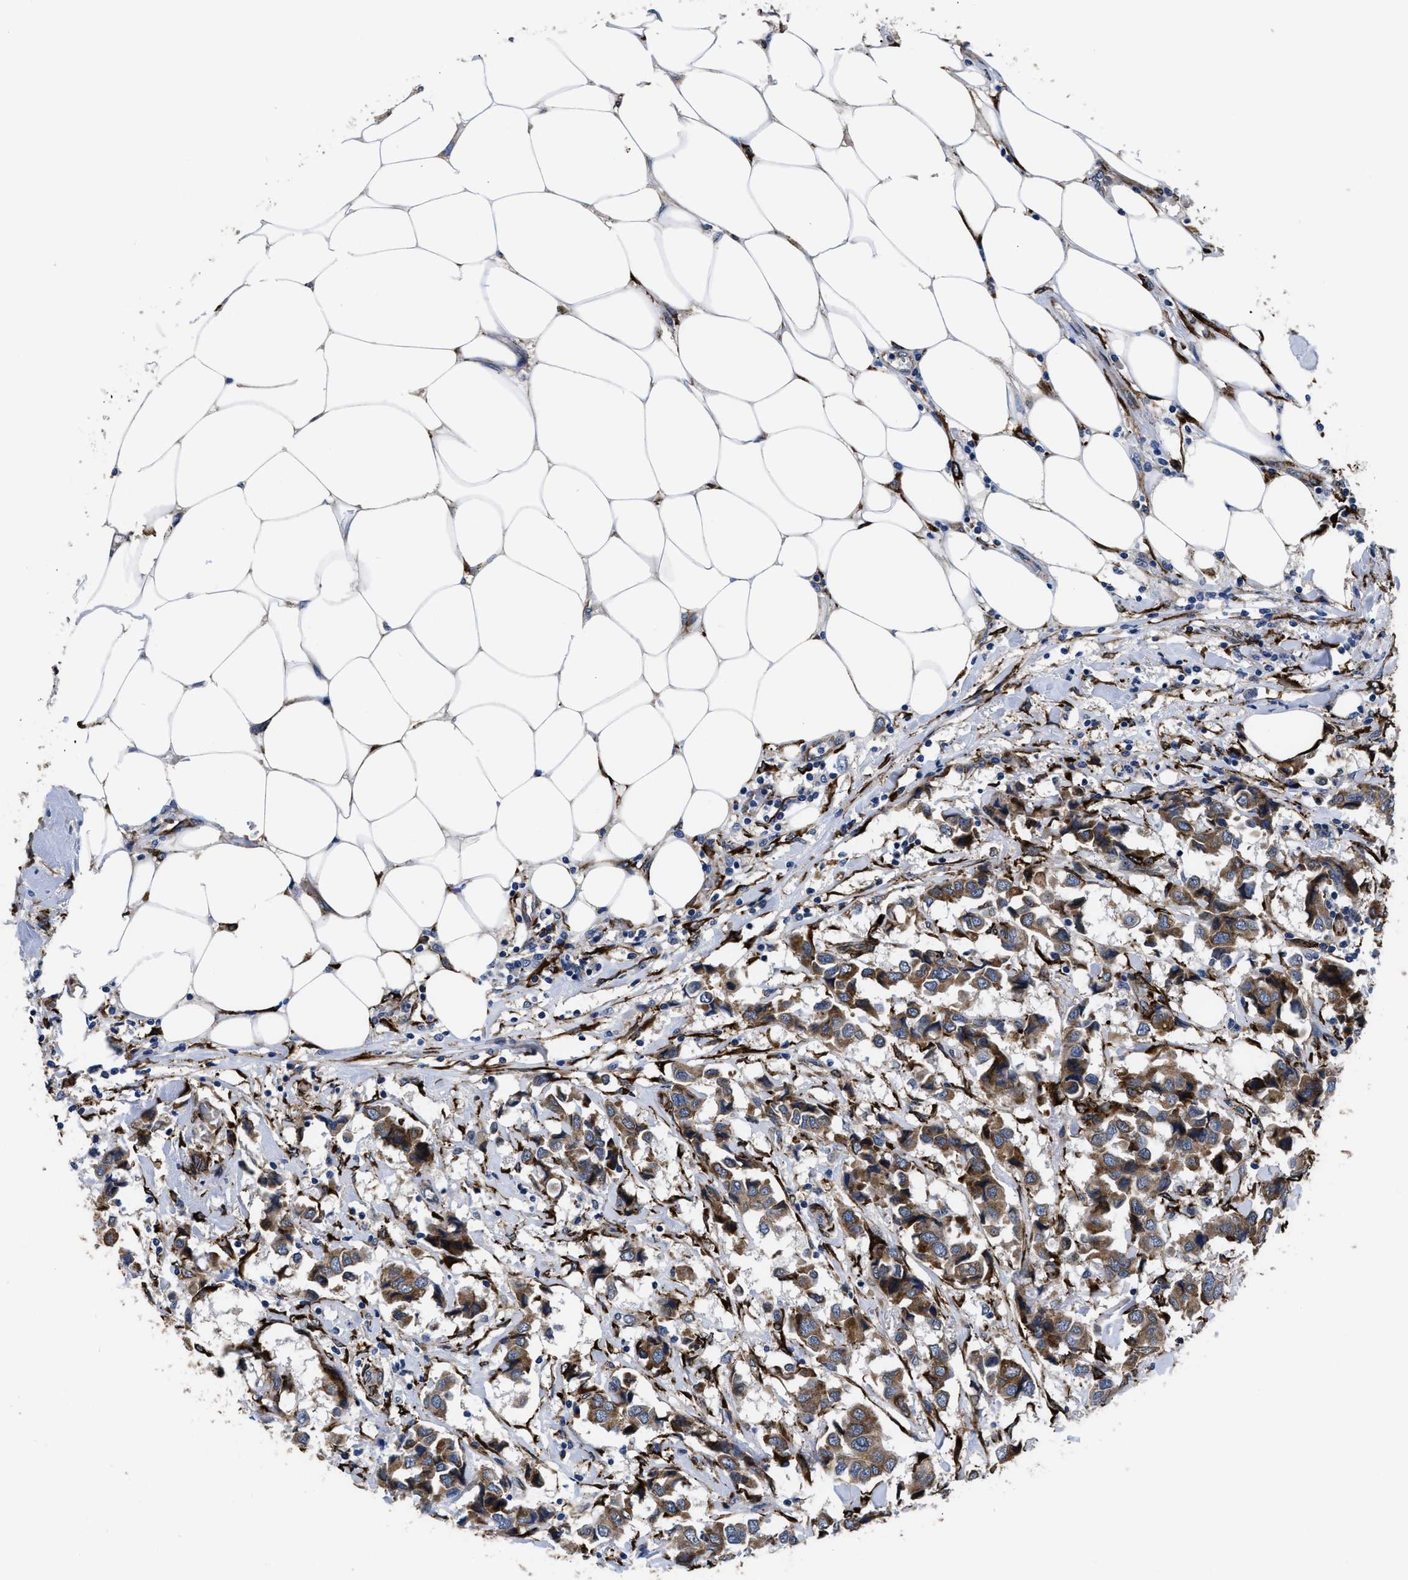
{"staining": {"intensity": "moderate", "quantity": ">75%", "location": "cytoplasmic/membranous"}, "tissue": "breast cancer", "cell_type": "Tumor cells", "image_type": "cancer", "snomed": [{"axis": "morphology", "description": "Duct carcinoma"}, {"axis": "topography", "description": "Breast"}], "caption": "Protein staining of breast infiltrating ductal carcinoma tissue displays moderate cytoplasmic/membranous staining in about >75% of tumor cells.", "gene": "SQLE", "patient": {"sex": "female", "age": 80}}